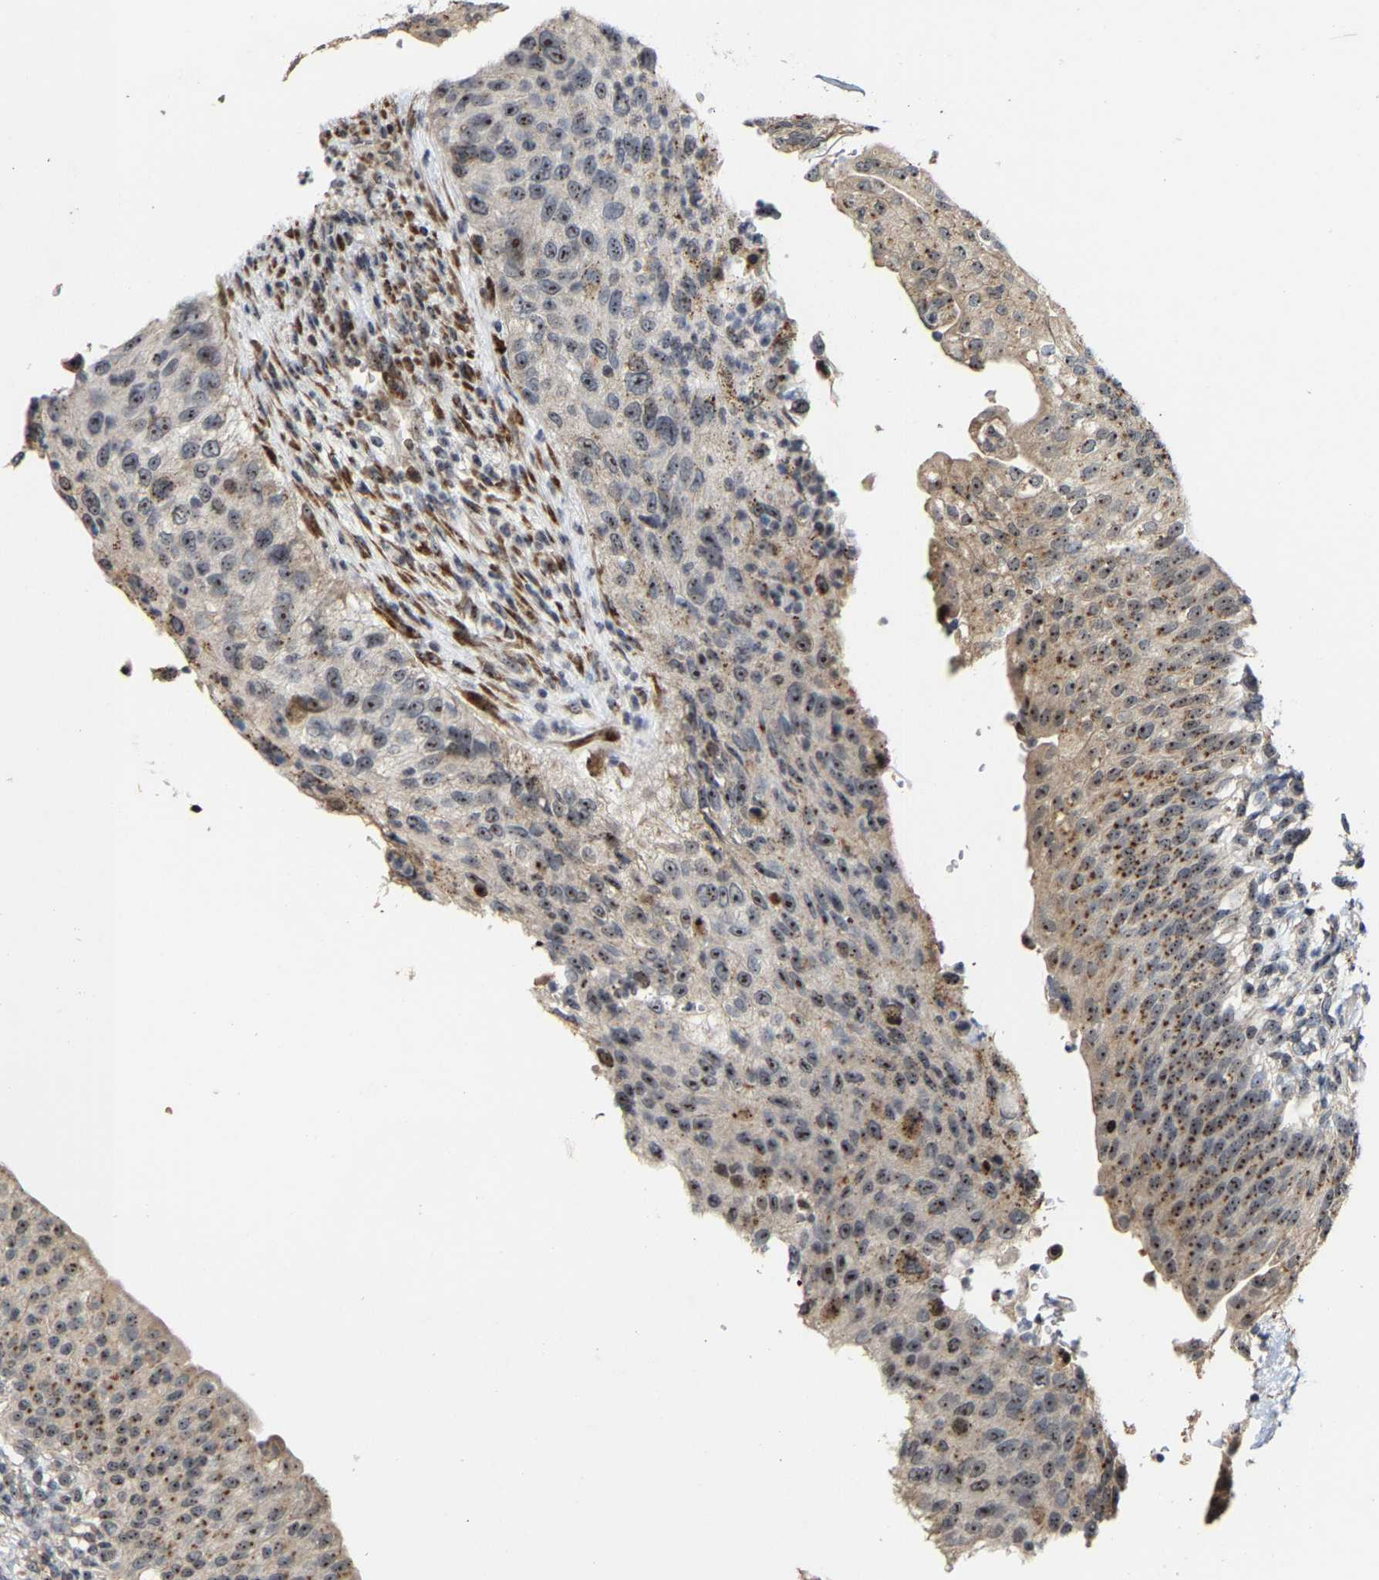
{"staining": {"intensity": "moderate", "quantity": ">75%", "location": "cytoplasmic/membranous,nuclear"}, "tissue": "urinary bladder", "cell_type": "Urothelial cells", "image_type": "normal", "snomed": [{"axis": "morphology", "description": "Normal tissue, NOS"}, {"axis": "topography", "description": "Urinary bladder"}], "caption": "An image of human urinary bladder stained for a protein reveals moderate cytoplasmic/membranous,nuclear brown staining in urothelial cells.", "gene": "NOP58", "patient": {"sex": "female", "age": 60}}